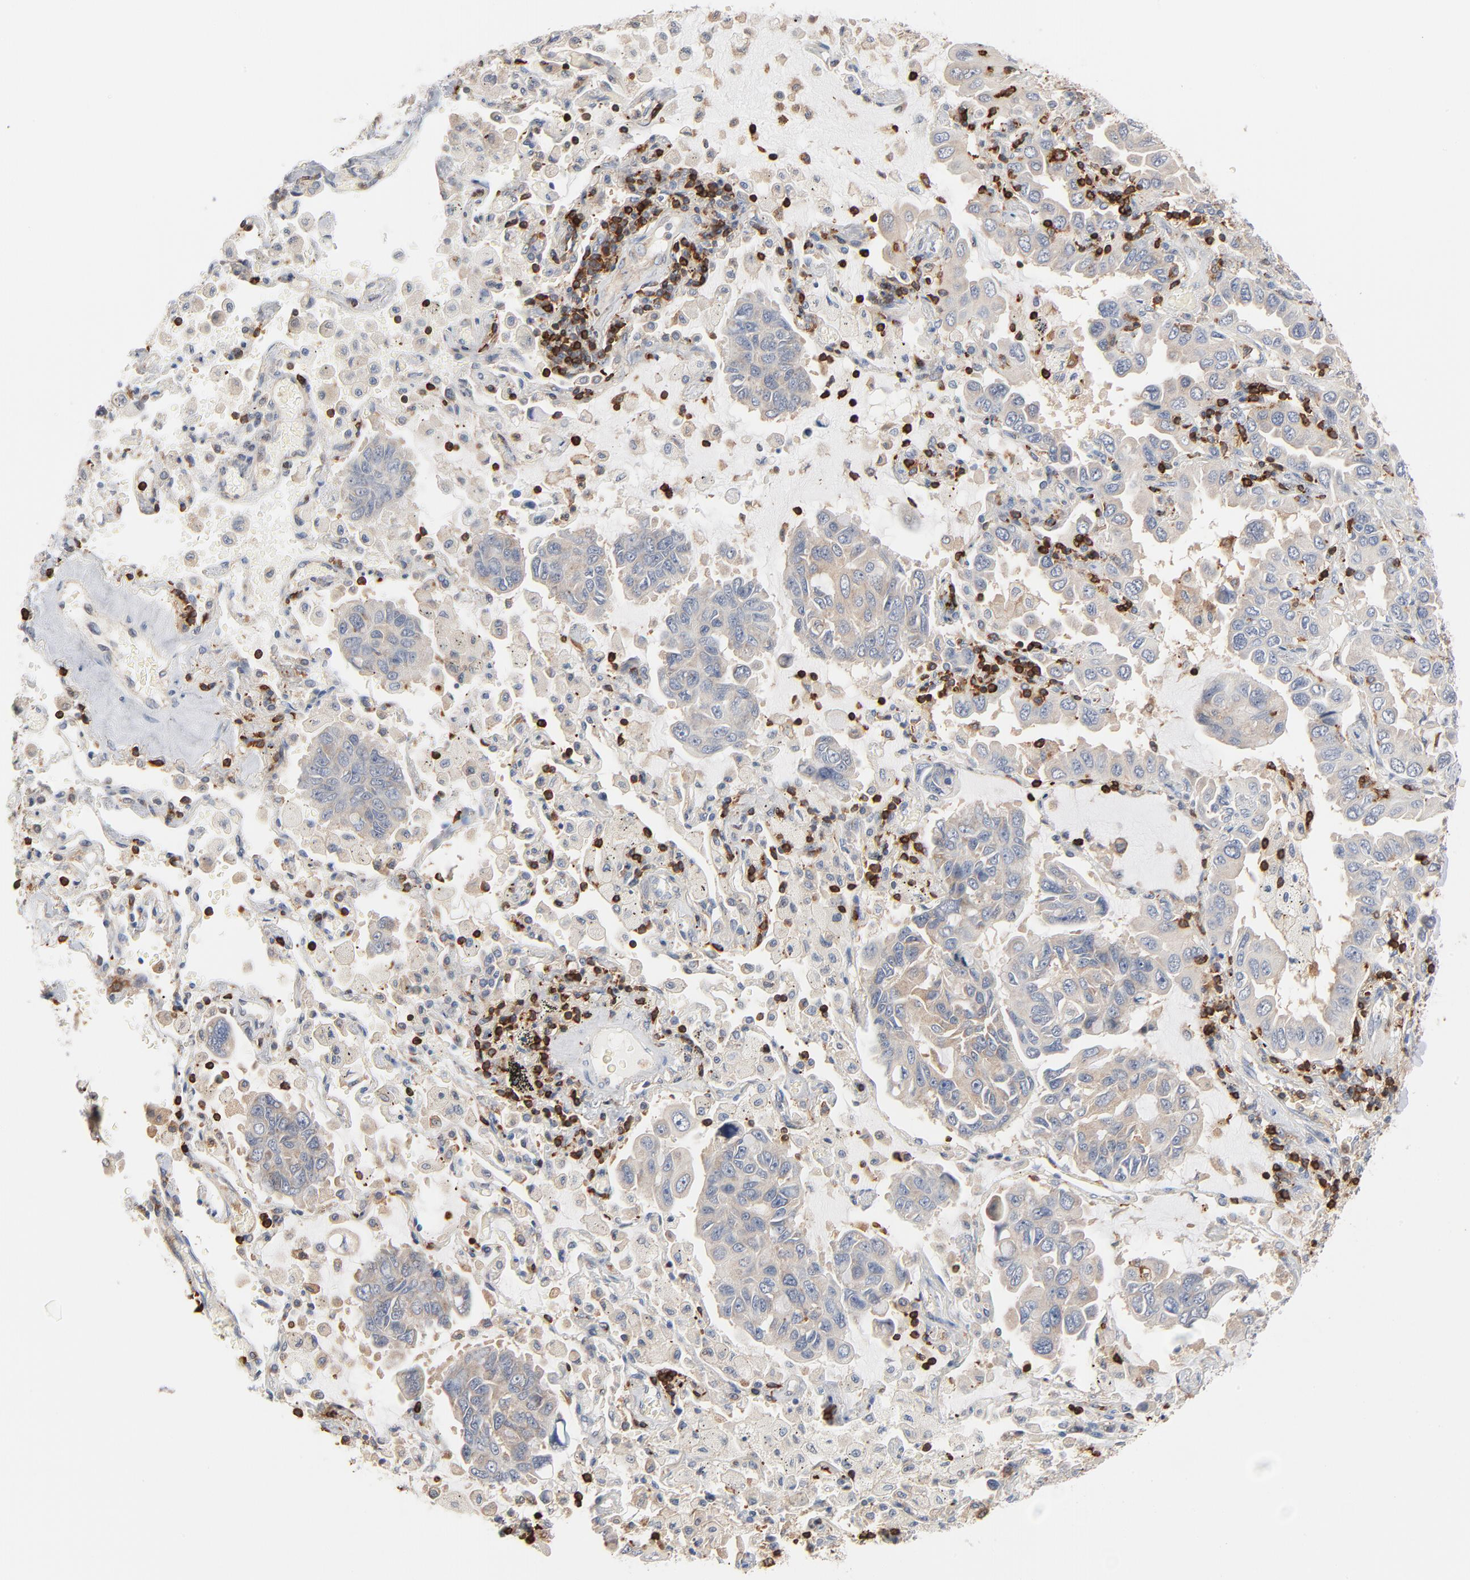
{"staining": {"intensity": "weak", "quantity": ">75%", "location": "cytoplasmic/membranous"}, "tissue": "lung cancer", "cell_type": "Tumor cells", "image_type": "cancer", "snomed": [{"axis": "morphology", "description": "Adenocarcinoma, NOS"}, {"axis": "topography", "description": "Lung"}], "caption": "Immunohistochemistry (IHC) (DAB) staining of human lung cancer (adenocarcinoma) reveals weak cytoplasmic/membranous protein staining in about >75% of tumor cells.", "gene": "SH3KBP1", "patient": {"sex": "male", "age": 64}}